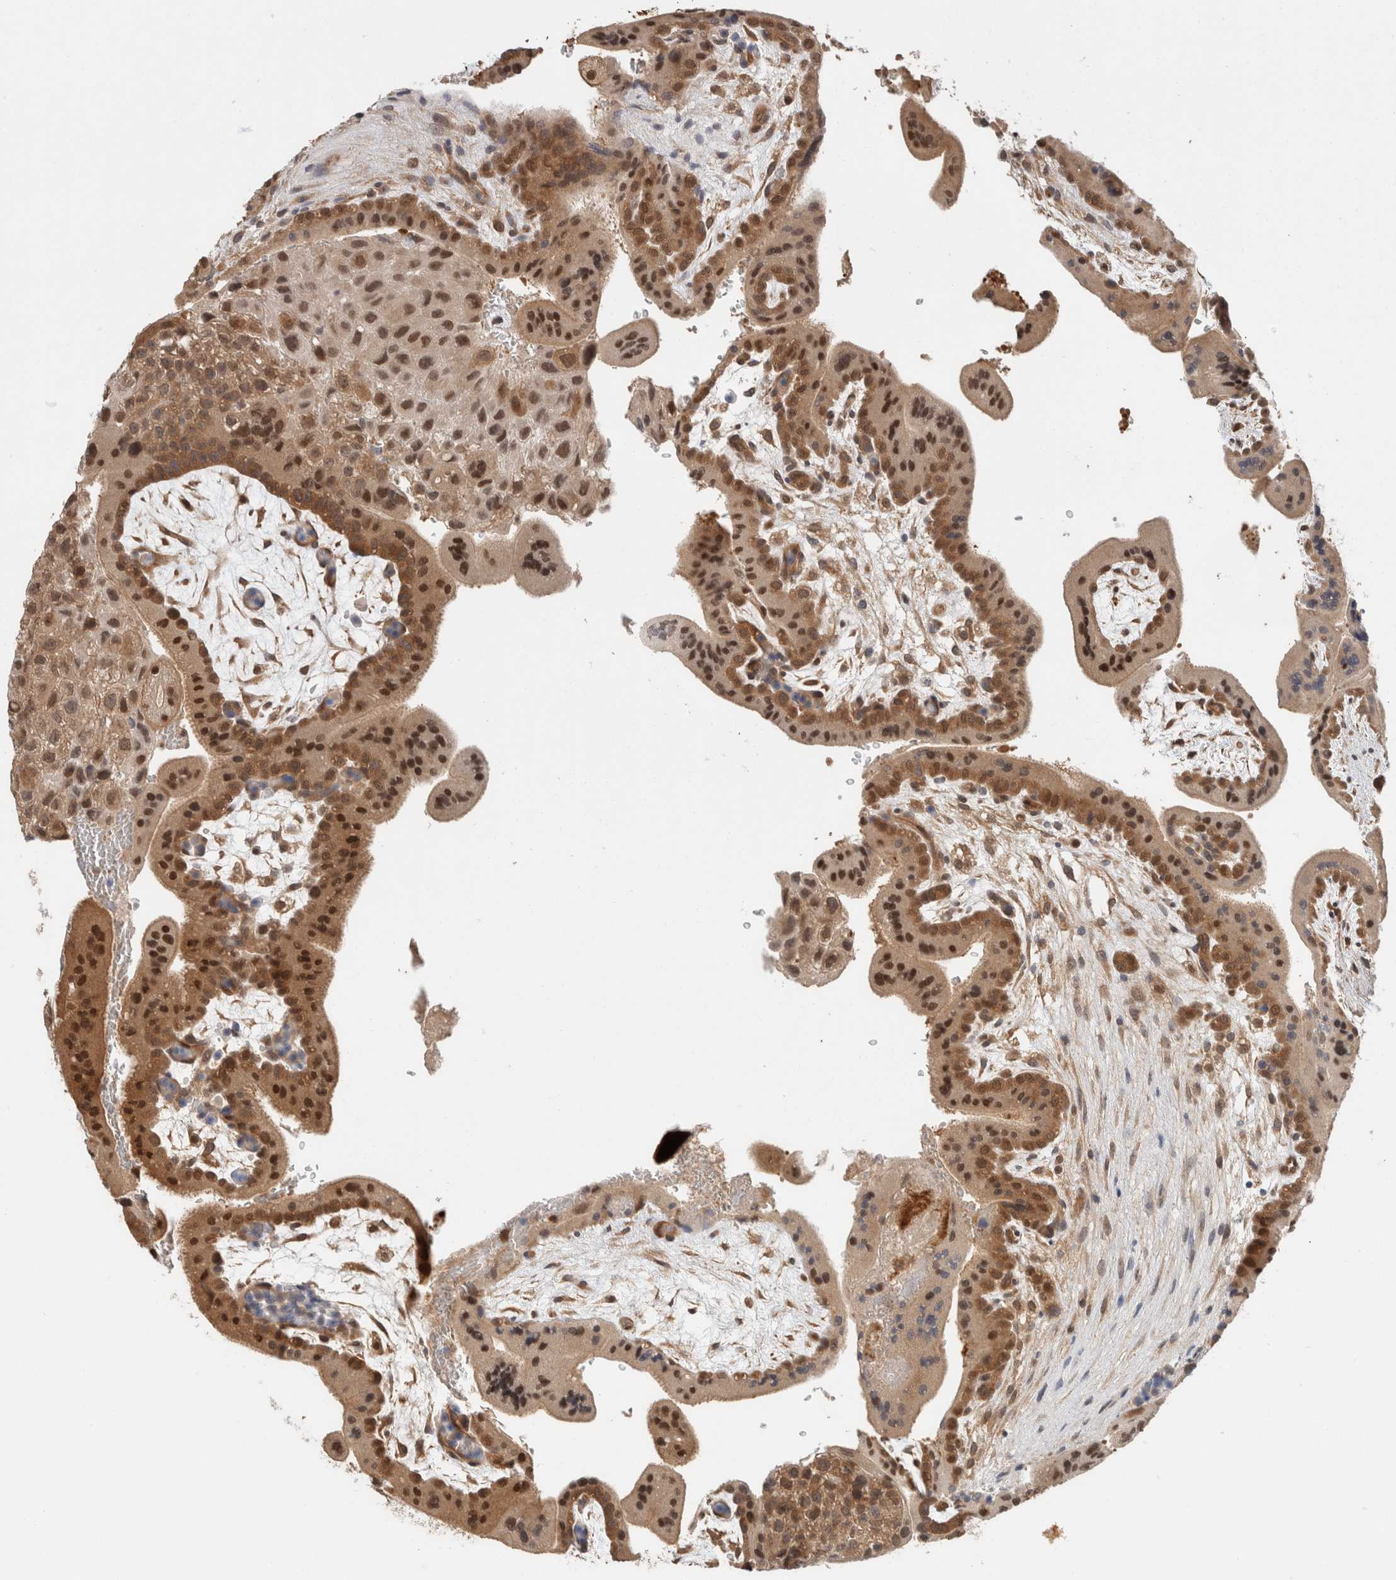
{"staining": {"intensity": "moderate", "quantity": ">75%", "location": "cytoplasmic/membranous,nuclear"}, "tissue": "placenta", "cell_type": "Decidual cells", "image_type": "normal", "snomed": [{"axis": "morphology", "description": "Normal tissue, NOS"}, {"axis": "topography", "description": "Placenta"}], "caption": "There is medium levels of moderate cytoplasmic/membranous,nuclear expression in decidual cells of normal placenta, as demonstrated by immunohistochemical staining (brown color).", "gene": "PFDN4", "patient": {"sex": "female", "age": 35}}